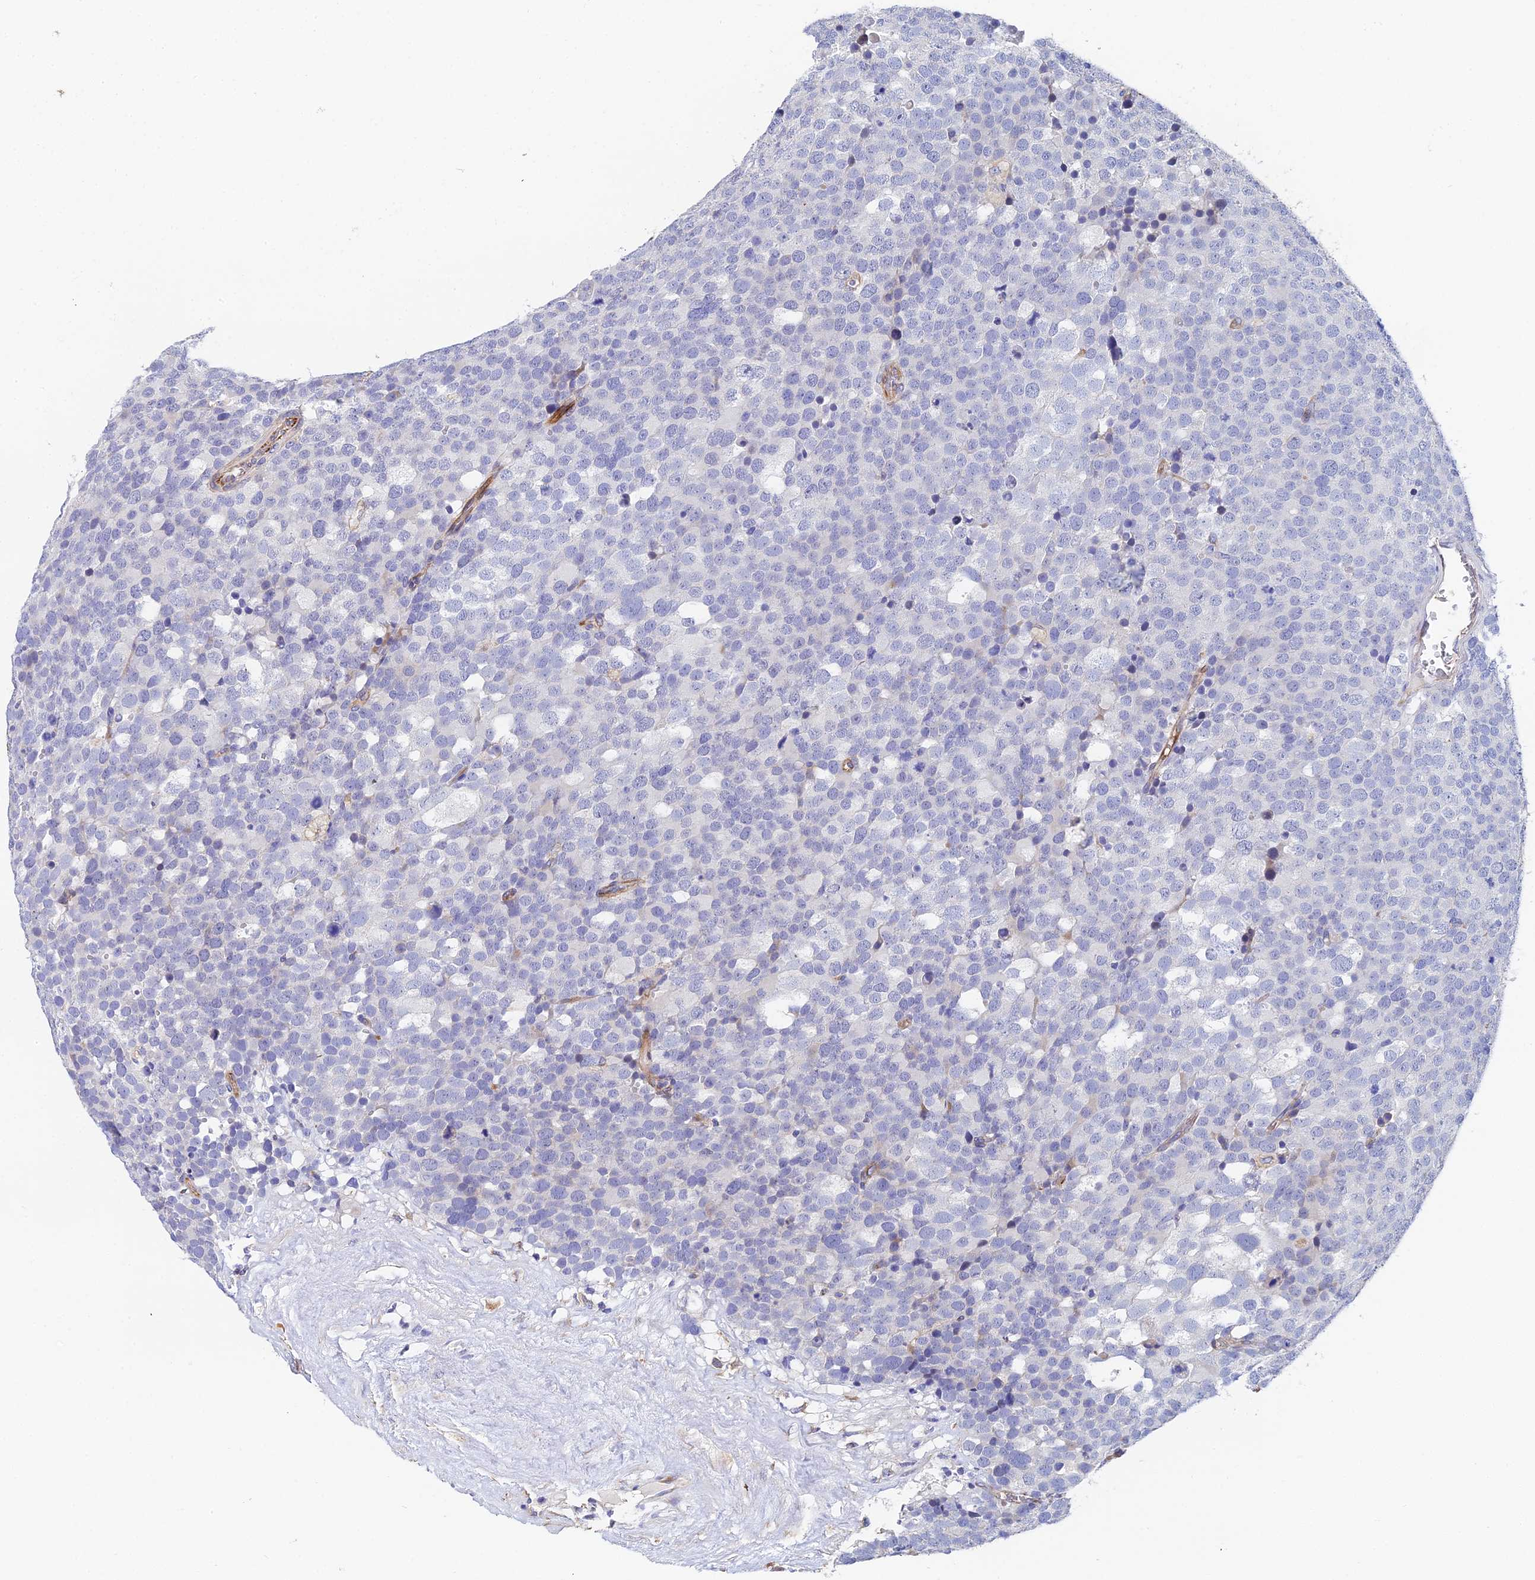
{"staining": {"intensity": "negative", "quantity": "none", "location": "none"}, "tissue": "testis cancer", "cell_type": "Tumor cells", "image_type": "cancer", "snomed": [{"axis": "morphology", "description": "Seminoma, NOS"}, {"axis": "topography", "description": "Testis"}], "caption": "An IHC photomicrograph of testis cancer (seminoma) is shown. There is no staining in tumor cells of testis cancer (seminoma).", "gene": "ENSG00000268674", "patient": {"sex": "male", "age": 71}}